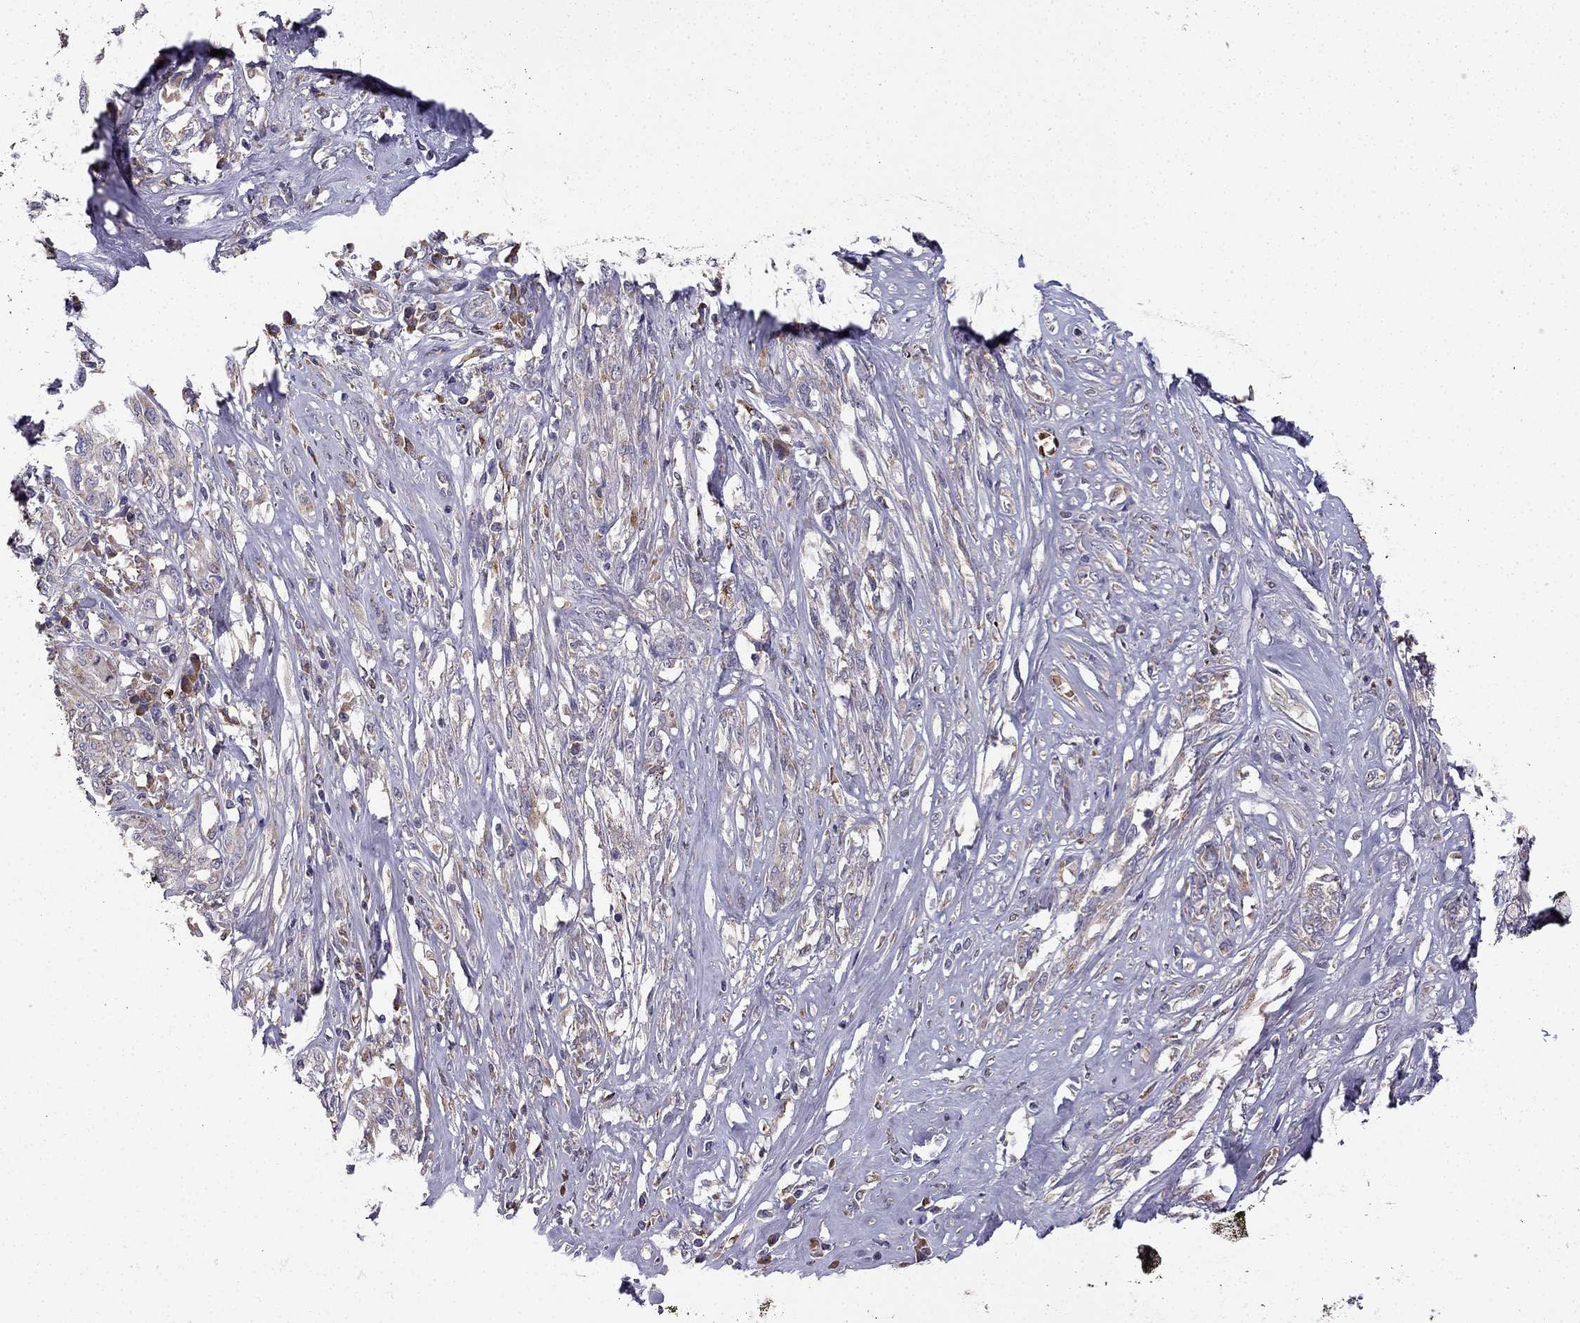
{"staining": {"intensity": "negative", "quantity": "none", "location": "none"}, "tissue": "melanoma", "cell_type": "Tumor cells", "image_type": "cancer", "snomed": [{"axis": "morphology", "description": "Malignant melanoma, NOS"}, {"axis": "topography", "description": "Skin"}], "caption": "High power microscopy histopathology image of an immunohistochemistry (IHC) image of malignant melanoma, revealing no significant expression in tumor cells.", "gene": "B4GALT7", "patient": {"sex": "female", "age": 91}}